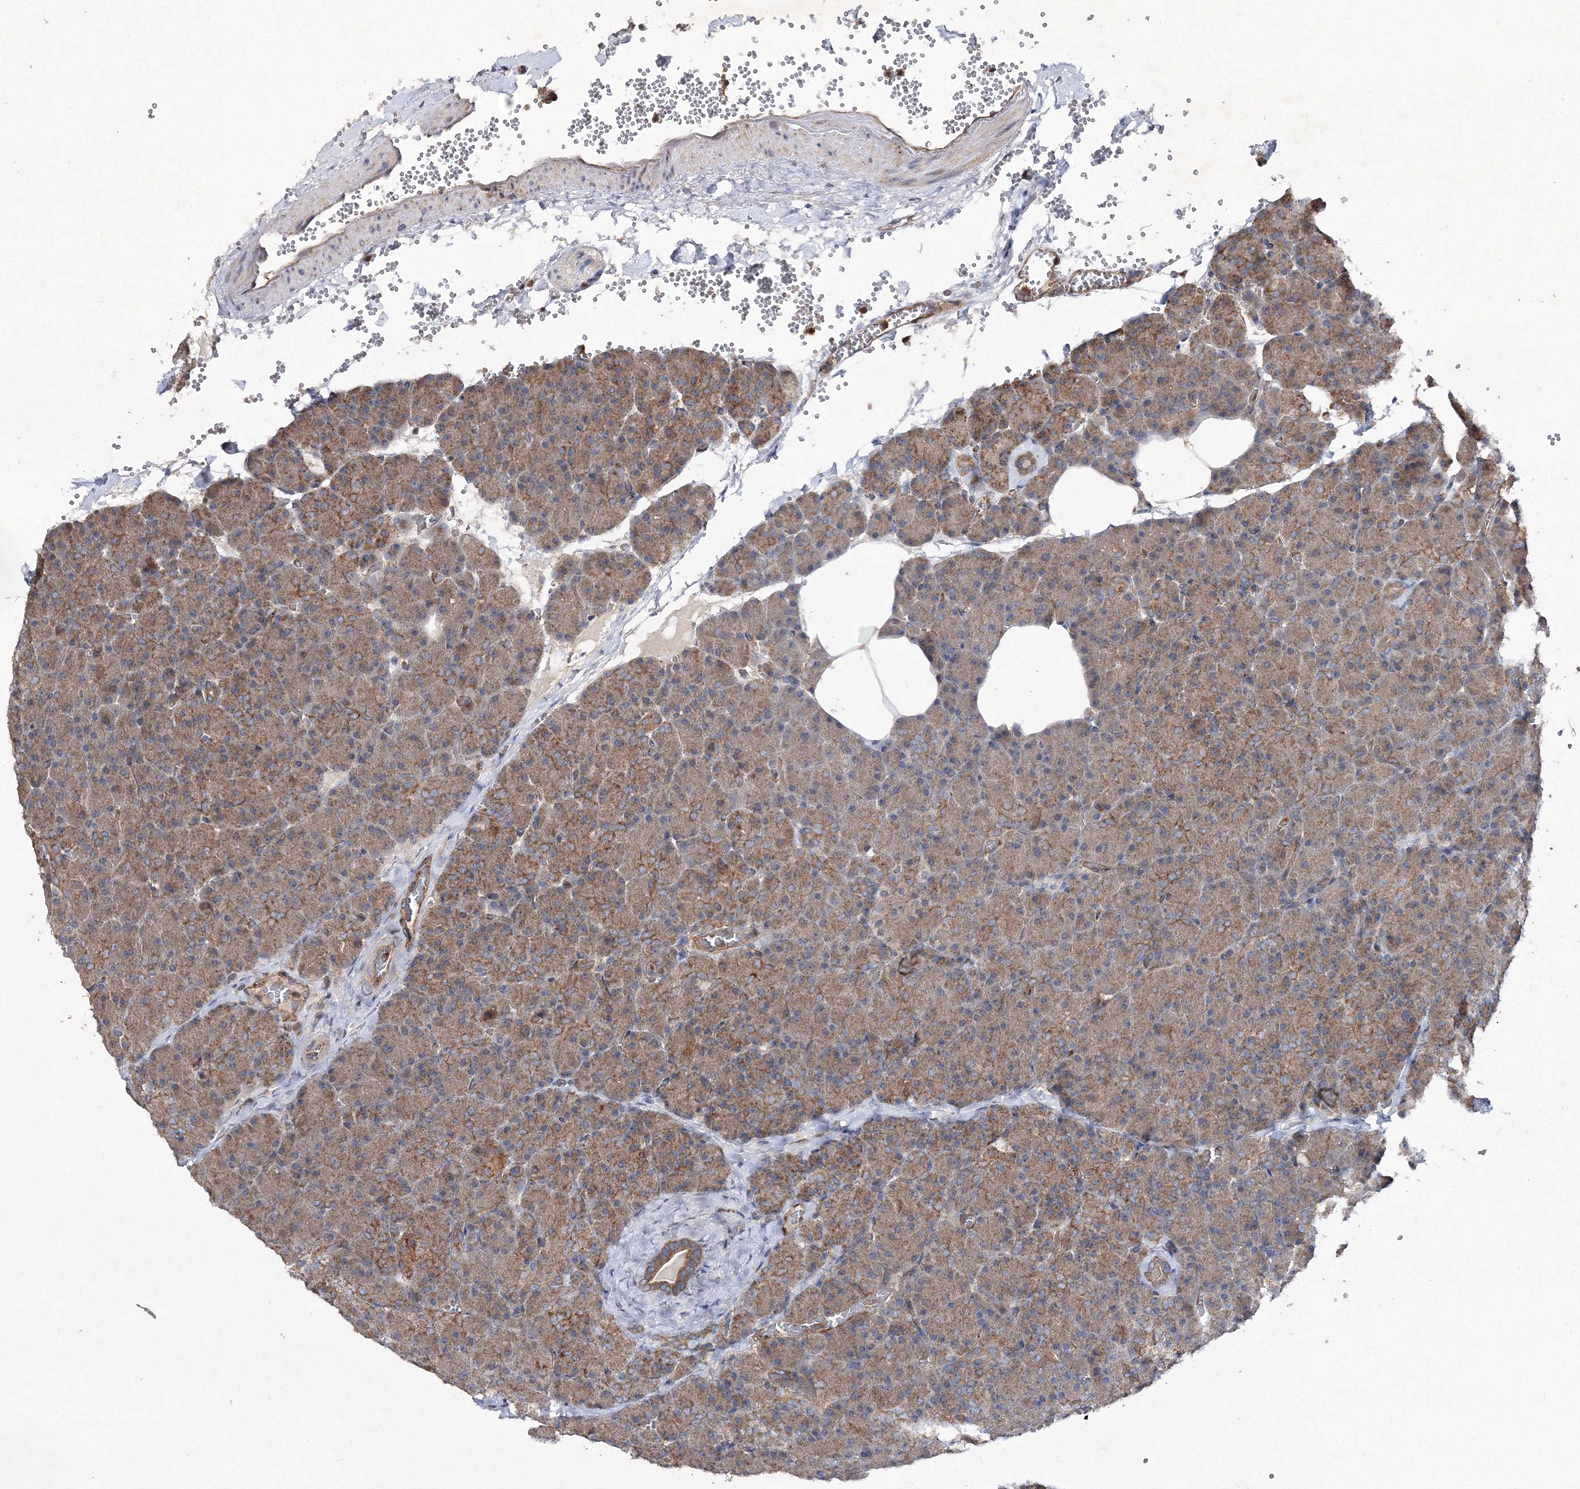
{"staining": {"intensity": "moderate", "quantity": ">75%", "location": "cytoplasmic/membranous"}, "tissue": "pancreas", "cell_type": "Exocrine glandular cells", "image_type": "normal", "snomed": [{"axis": "morphology", "description": "Normal tissue, NOS"}, {"axis": "morphology", "description": "Carcinoid, malignant, NOS"}, {"axis": "topography", "description": "Pancreas"}], "caption": "An immunohistochemistry micrograph of unremarkable tissue is shown. Protein staining in brown shows moderate cytoplasmic/membranous positivity in pancreas within exocrine glandular cells. (Stains: DAB (3,3'-diaminobenzidine) in brown, nuclei in blue, Microscopy: brightfield microscopy at high magnification).", "gene": "DNAJC13", "patient": {"sex": "female", "age": 35}}